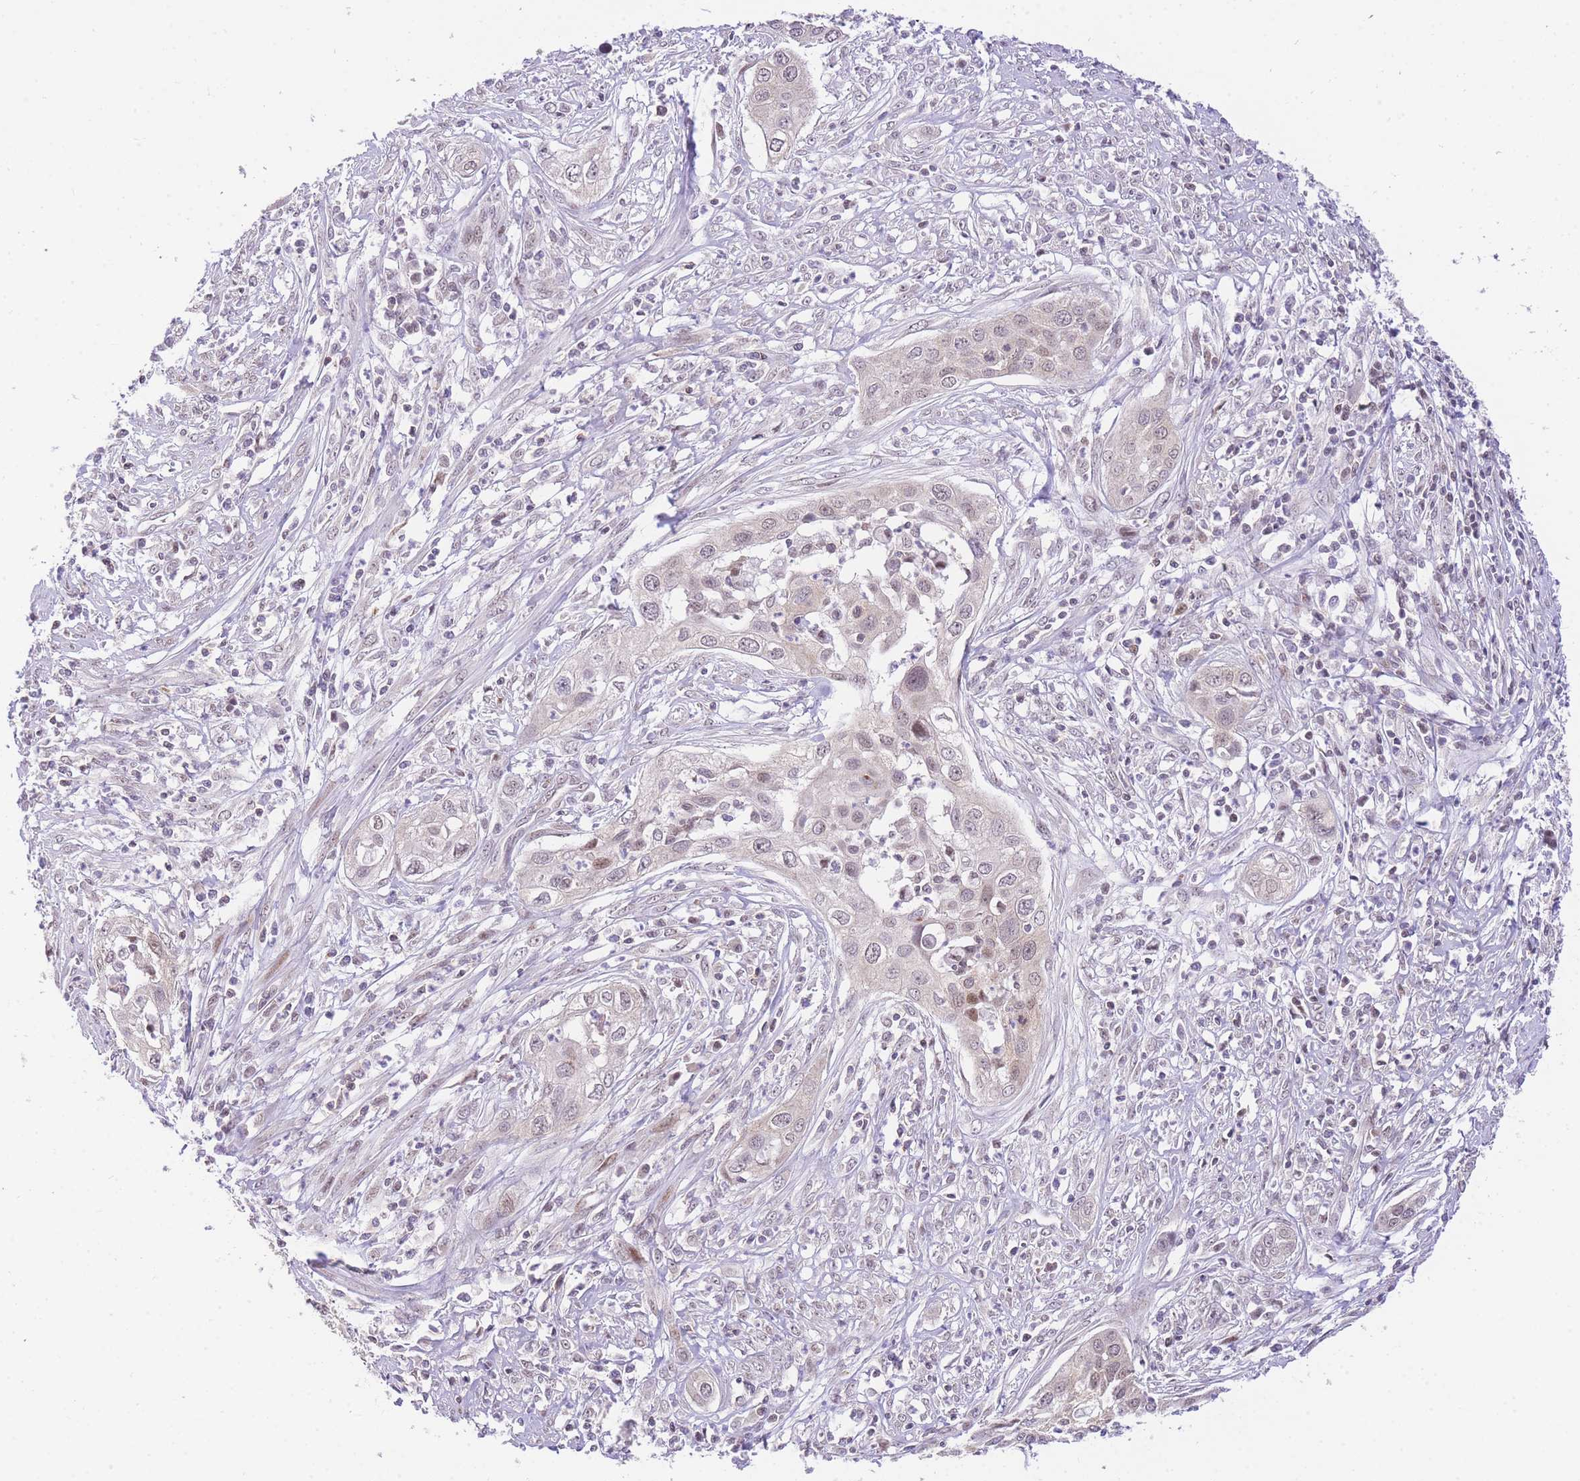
{"staining": {"intensity": "negative", "quantity": "none", "location": "none"}, "tissue": "cervical cancer", "cell_type": "Tumor cells", "image_type": "cancer", "snomed": [{"axis": "morphology", "description": "Squamous cell carcinoma, NOS"}, {"axis": "topography", "description": "Cervix"}], "caption": "Immunohistochemical staining of cervical squamous cell carcinoma reveals no significant expression in tumor cells.", "gene": "STK39", "patient": {"sex": "female", "age": 34}}